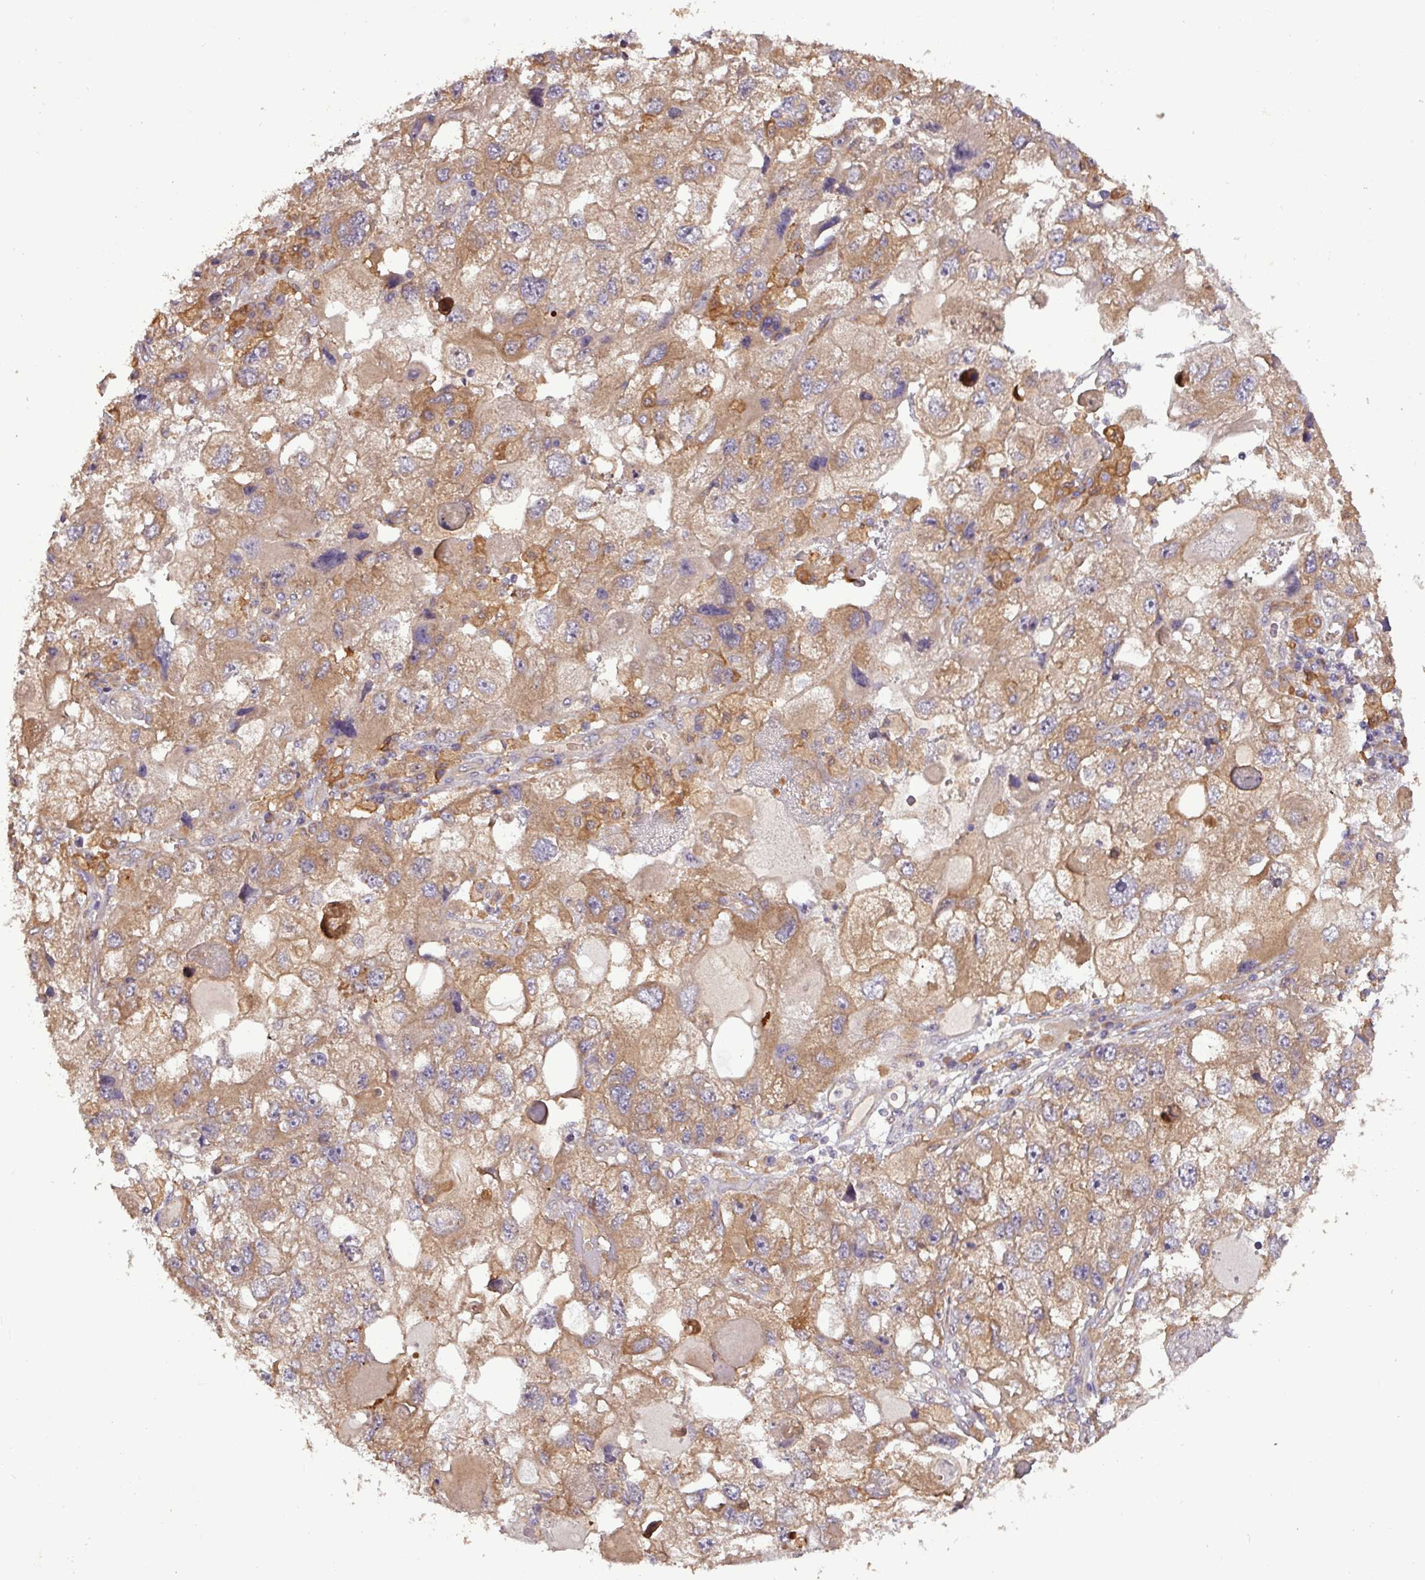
{"staining": {"intensity": "moderate", "quantity": ">75%", "location": "cytoplasmic/membranous"}, "tissue": "endometrial cancer", "cell_type": "Tumor cells", "image_type": "cancer", "snomed": [{"axis": "morphology", "description": "Adenocarcinoma, NOS"}, {"axis": "topography", "description": "Endometrium"}], "caption": "Brown immunohistochemical staining in human endometrial cancer (adenocarcinoma) displays moderate cytoplasmic/membranous positivity in approximately >75% of tumor cells.", "gene": "SIRPB2", "patient": {"sex": "female", "age": 49}}